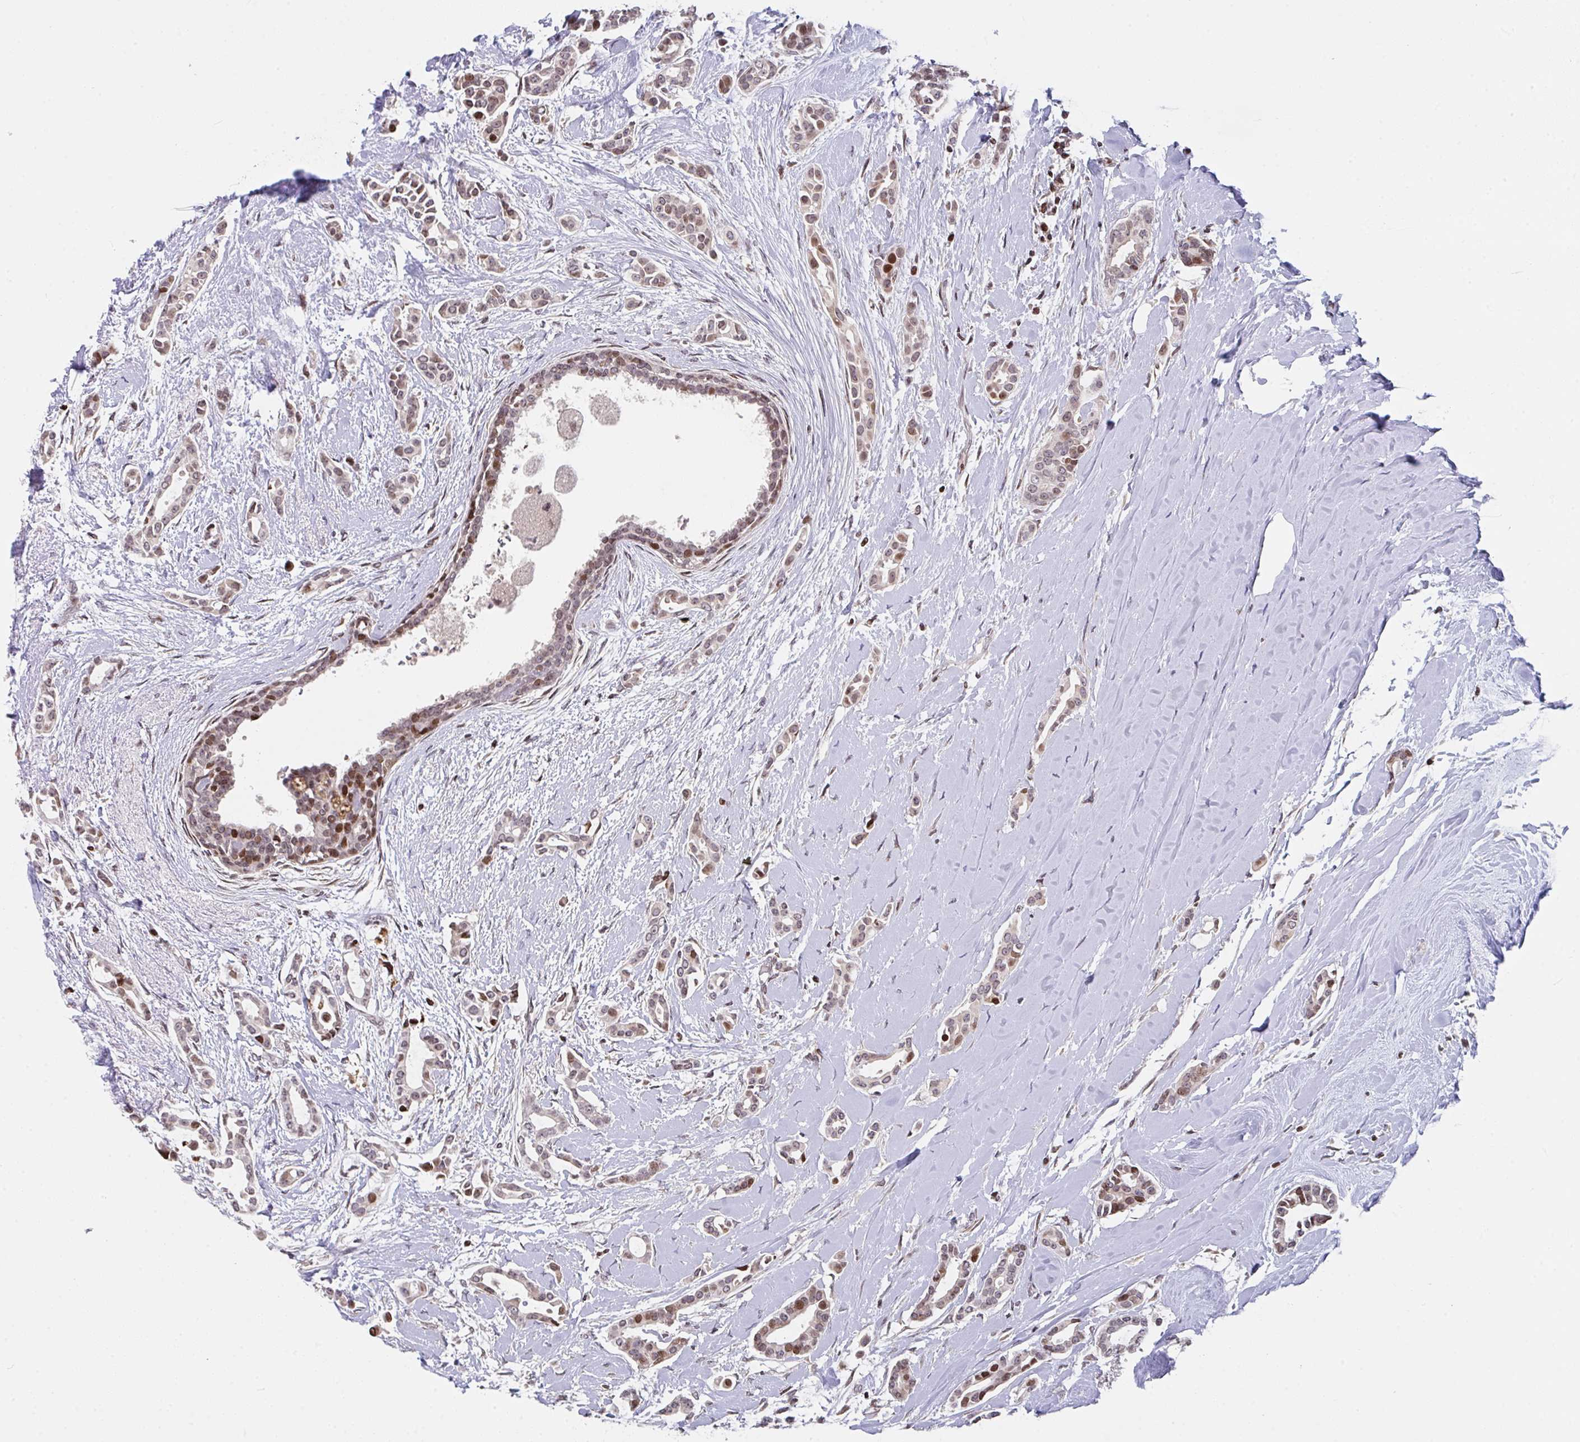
{"staining": {"intensity": "moderate", "quantity": ">75%", "location": "nuclear"}, "tissue": "breast cancer", "cell_type": "Tumor cells", "image_type": "cancer", "snomed": [{"axis": "morphology", "description": "Duct carcinoma"}, {"axis": "topography", "description": "Breast"}], "caption": "Immunohistochemistry (IHC) (DAB (3,3'-diaminobenzidine)) staining of human breast cancer (infiltrating ductal carcinoma) reveals moderate nuclear protein staining in about >75% of tumor cells. The protein is stained brown, and the nuclei are stained in blue (DAB (3,3'-diaminobenzidine) IHC with brightfield microscopy, high magnification).", "gene": "PCDHB8", "patient": {"sex": "female", "age": 64}}